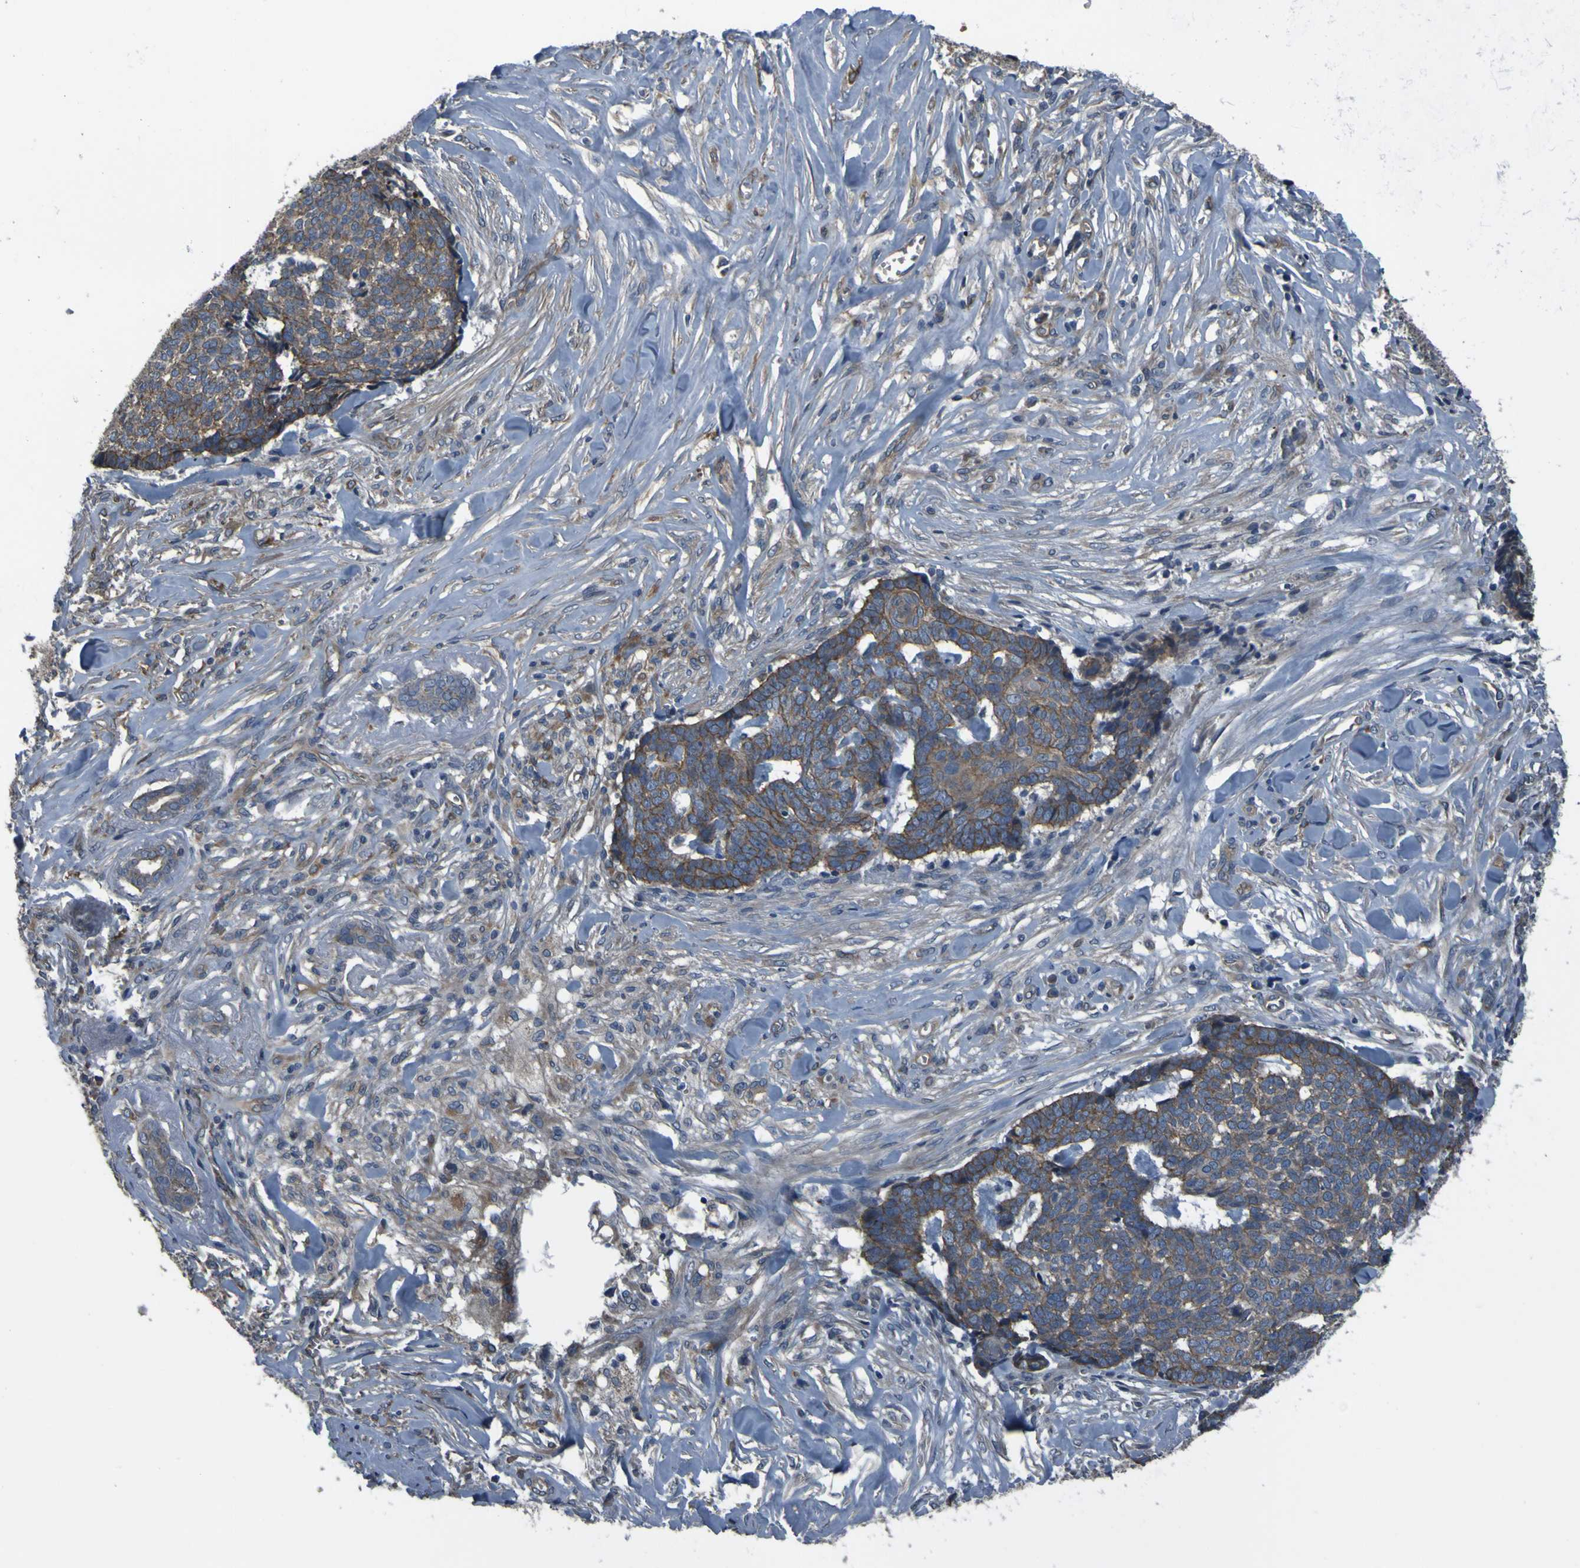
{"staining": {"intensity": "moderate", "quantity": ">75%", "location": "cytoplasmic/membranous"}, "tissue": "skin cancer", "cell_type": "Tumor cells", "image_type": "cancer", "snomed": [{"axis": "morphology", "description": "Basal cell carcinoma"}, {"axis": "topography", "description": "Skin"}], "caption": "Human skin cancer stained with a protein marker reveals moderate staining in tumor cells.", "gene": "GRAMD1A", "patient": {"sex": "male", "age": 84}}